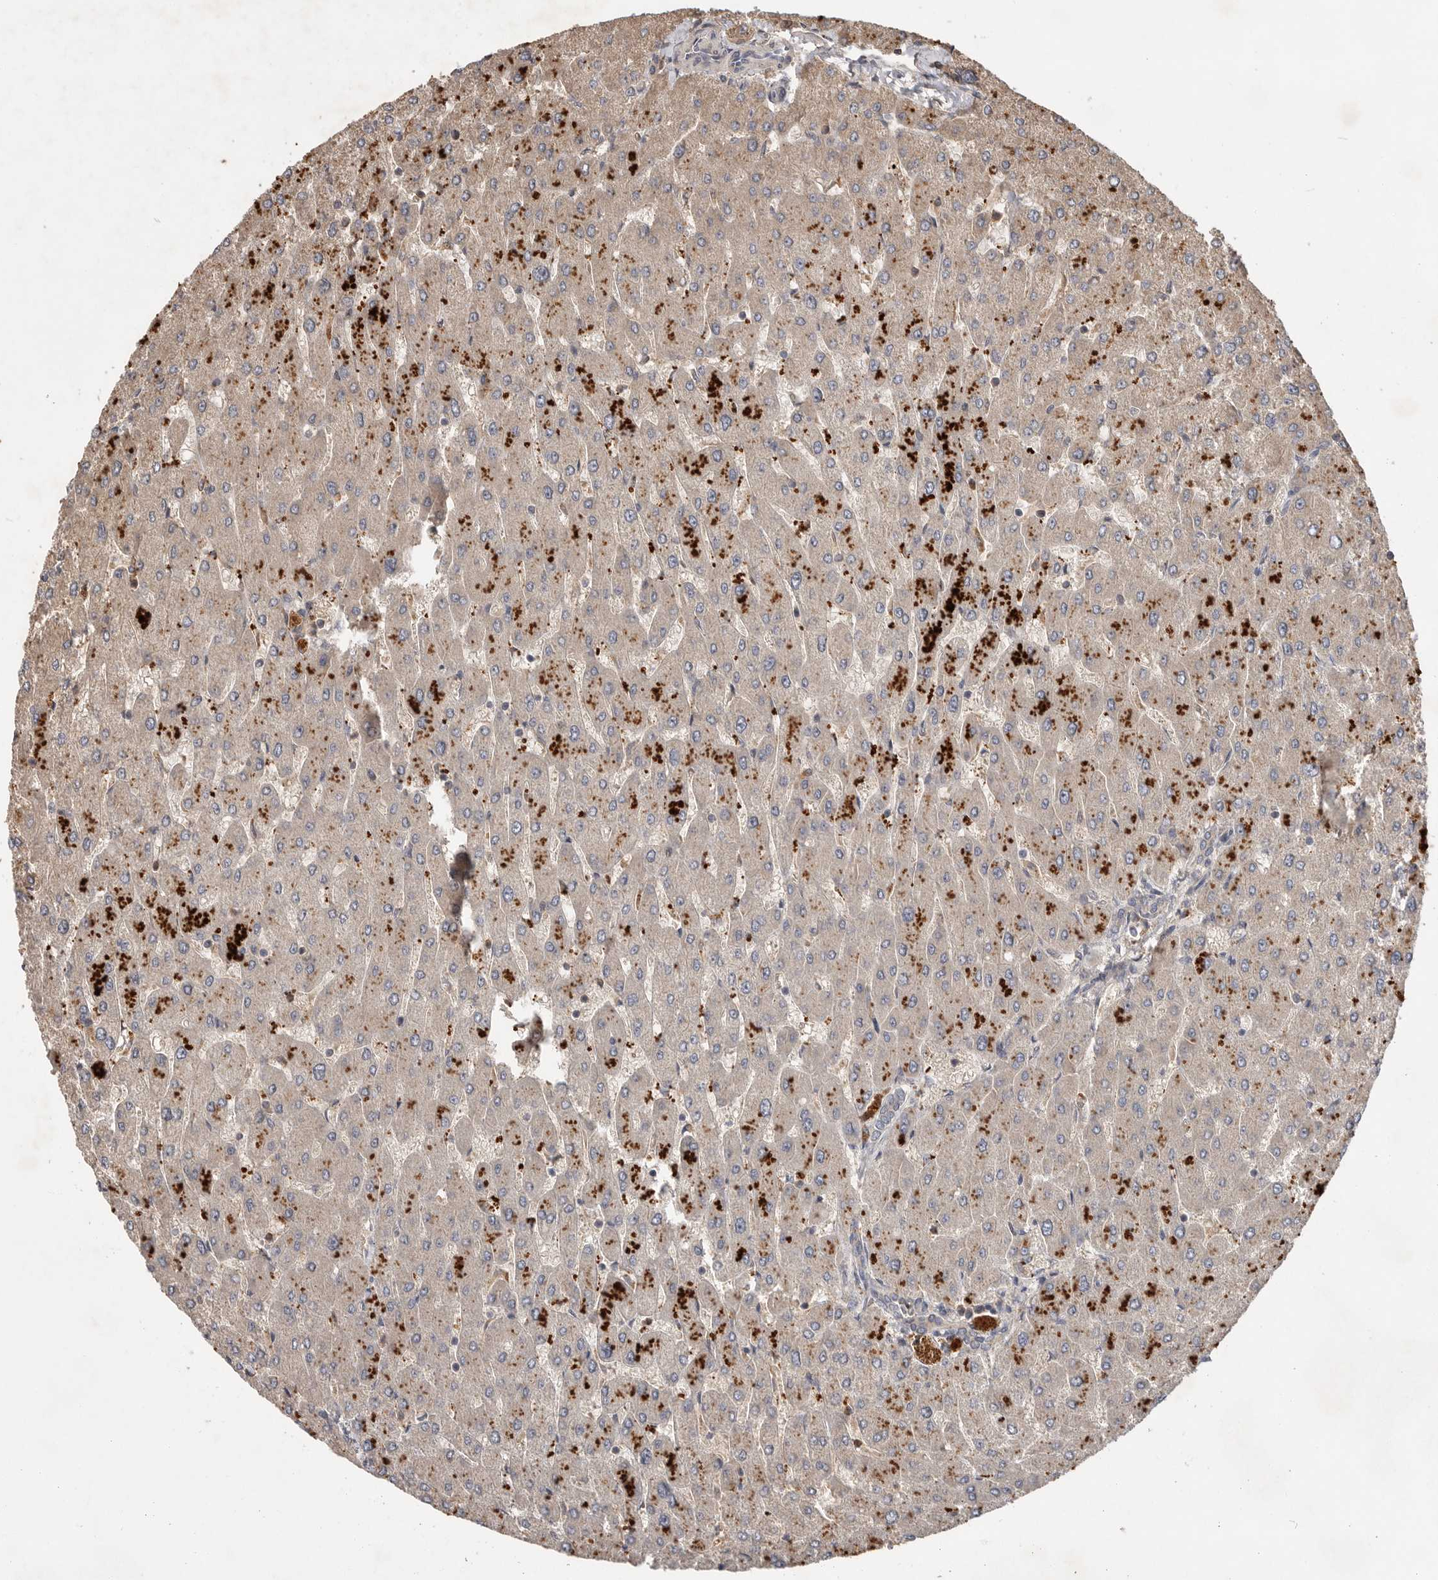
{"staining": {"intensity": "weak", "quantity": ">75%", "location": "cytoplasmic/membranous"}, "tissue": "liver", "cell_type": "Cholangiocytes", "image_type": "normal", "snomed": [{"axis": "morphology", "description": "Normal tissue, NOS"}, {"axis": "topography", "description": "Liver"}], "caption": "An IHC micrograph of normal tissue is shown. Protein staining in brown labels weak cytoplasmic/membranous positivity in liver within cholangiocytes. (DAB (3,3'-diaminobenzidine) IHC, brown staining for protein, blue staining for nuclei).", "gene": "VN1R4", "patient": {"sex": "male", "age": 55}}